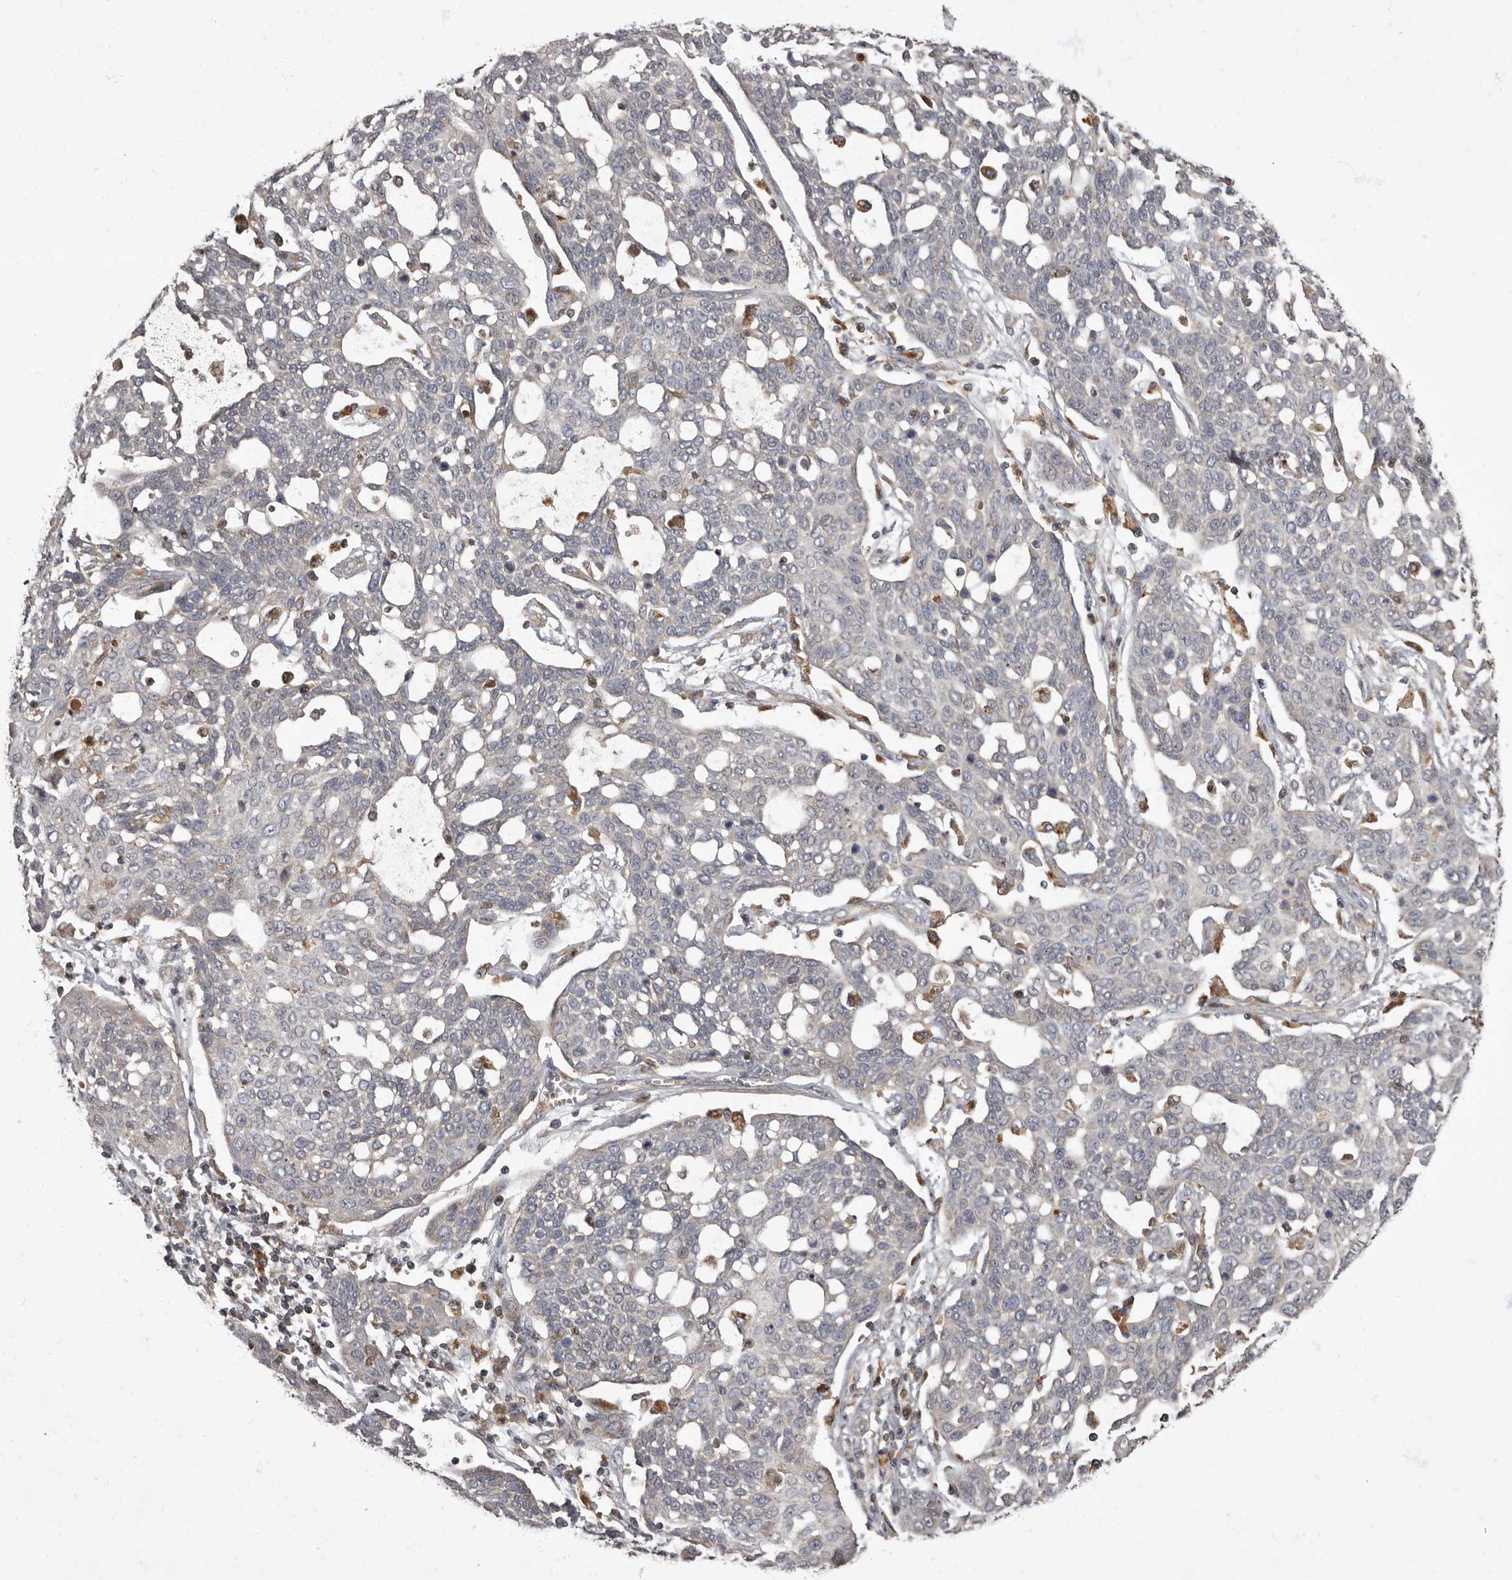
{"staining": {"intensity": "negative", "quantity": "none", "location": "none"}, "tissue": "cervical cancer", "cell_type": "Tumor cells", "image_type": "cancer", "snomed": [{"axis": "morphology", "description": "Squamous cell carcinoma, NOS"}, {"axis": "topography", "description": "Cervix"}], "caption": "Tumor cells show no significant staining in cervical squamous cell carcinoma.", "gene": "ADCY2", "patient": {"sex": "female", "age": 34}}